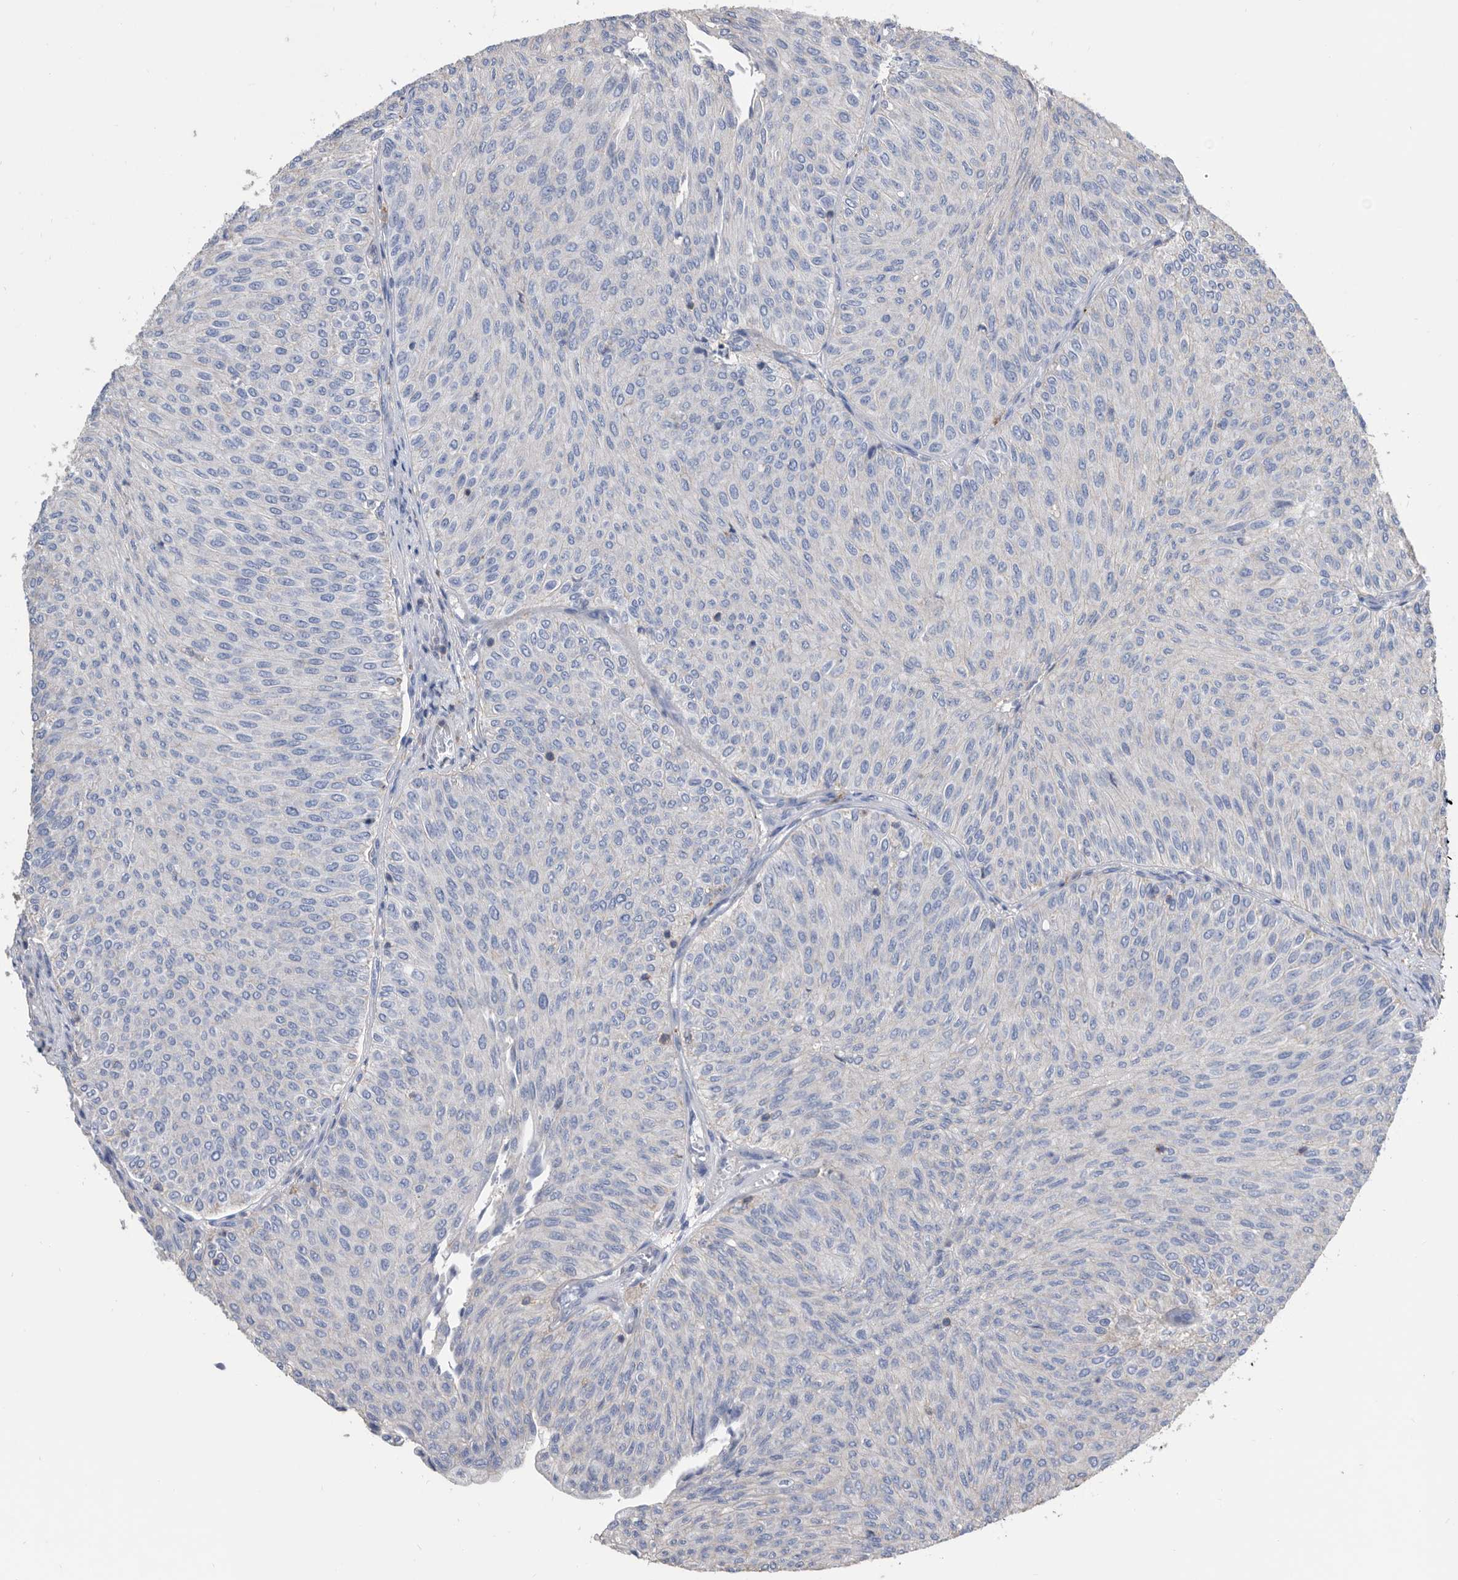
{"staining": {"intensity": "negative", "quantity": "none", "location": "none"}, "tissue": "urothelial cancer", "cell_type": "Tumor cells", "image_type": "cancer", "snomed": [{"axis": "morphology", "description": "Urothelial carcinoma, Low grade"}, {"axis": "topography", "description": "Urinary bladder"}], "caption": "Tumor cells are negative for brown protein staining in urothelial carcinoma (low-grade).", "gene": "MS4A4A", "patient": {"sex": "male", "age": 78}}